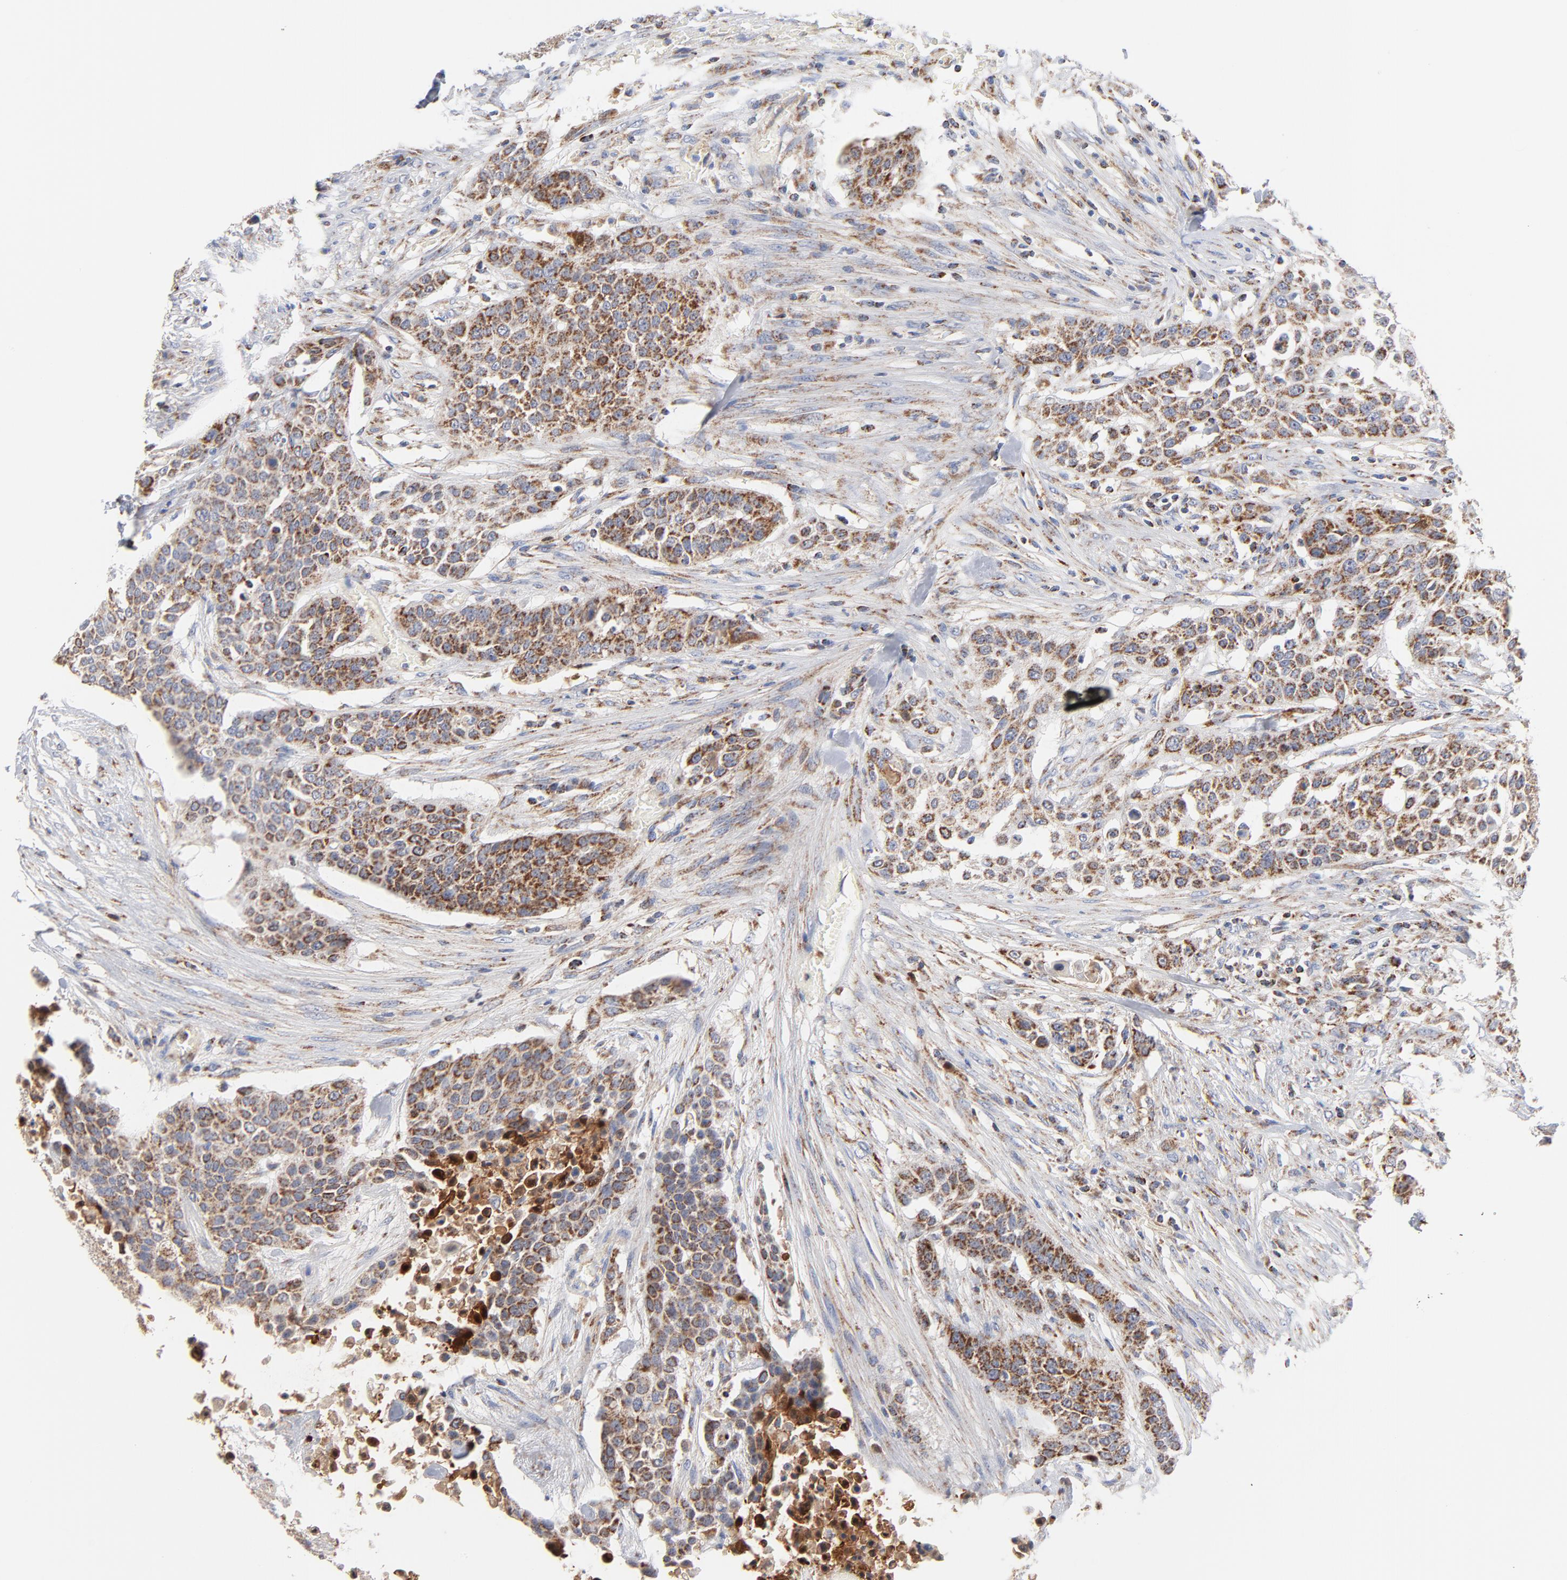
{"staining": {"intensity": "strong", "quantity": ">75%", "location": "cytoplasmic/membranous"}, "tissue": "urothelial cancer", "cell_type": "Tumor cells", "image_type": "cancer", "snomed": [{"axis": "morphology", "description": "Urothelial carcinoma, High grade"}, {"axis": "topography", "description": "Urinary bladder"}], "caption": "A high amount of strong cytoplasmic/membranous expression is seen in approximately >75% of tumor cells in high-grade urothelial carcinoma tissue. (IHC, brightfield microscopy, high magnification).", "gene": "DIABLO", "patient": {"sex": "male", "age": 74}}